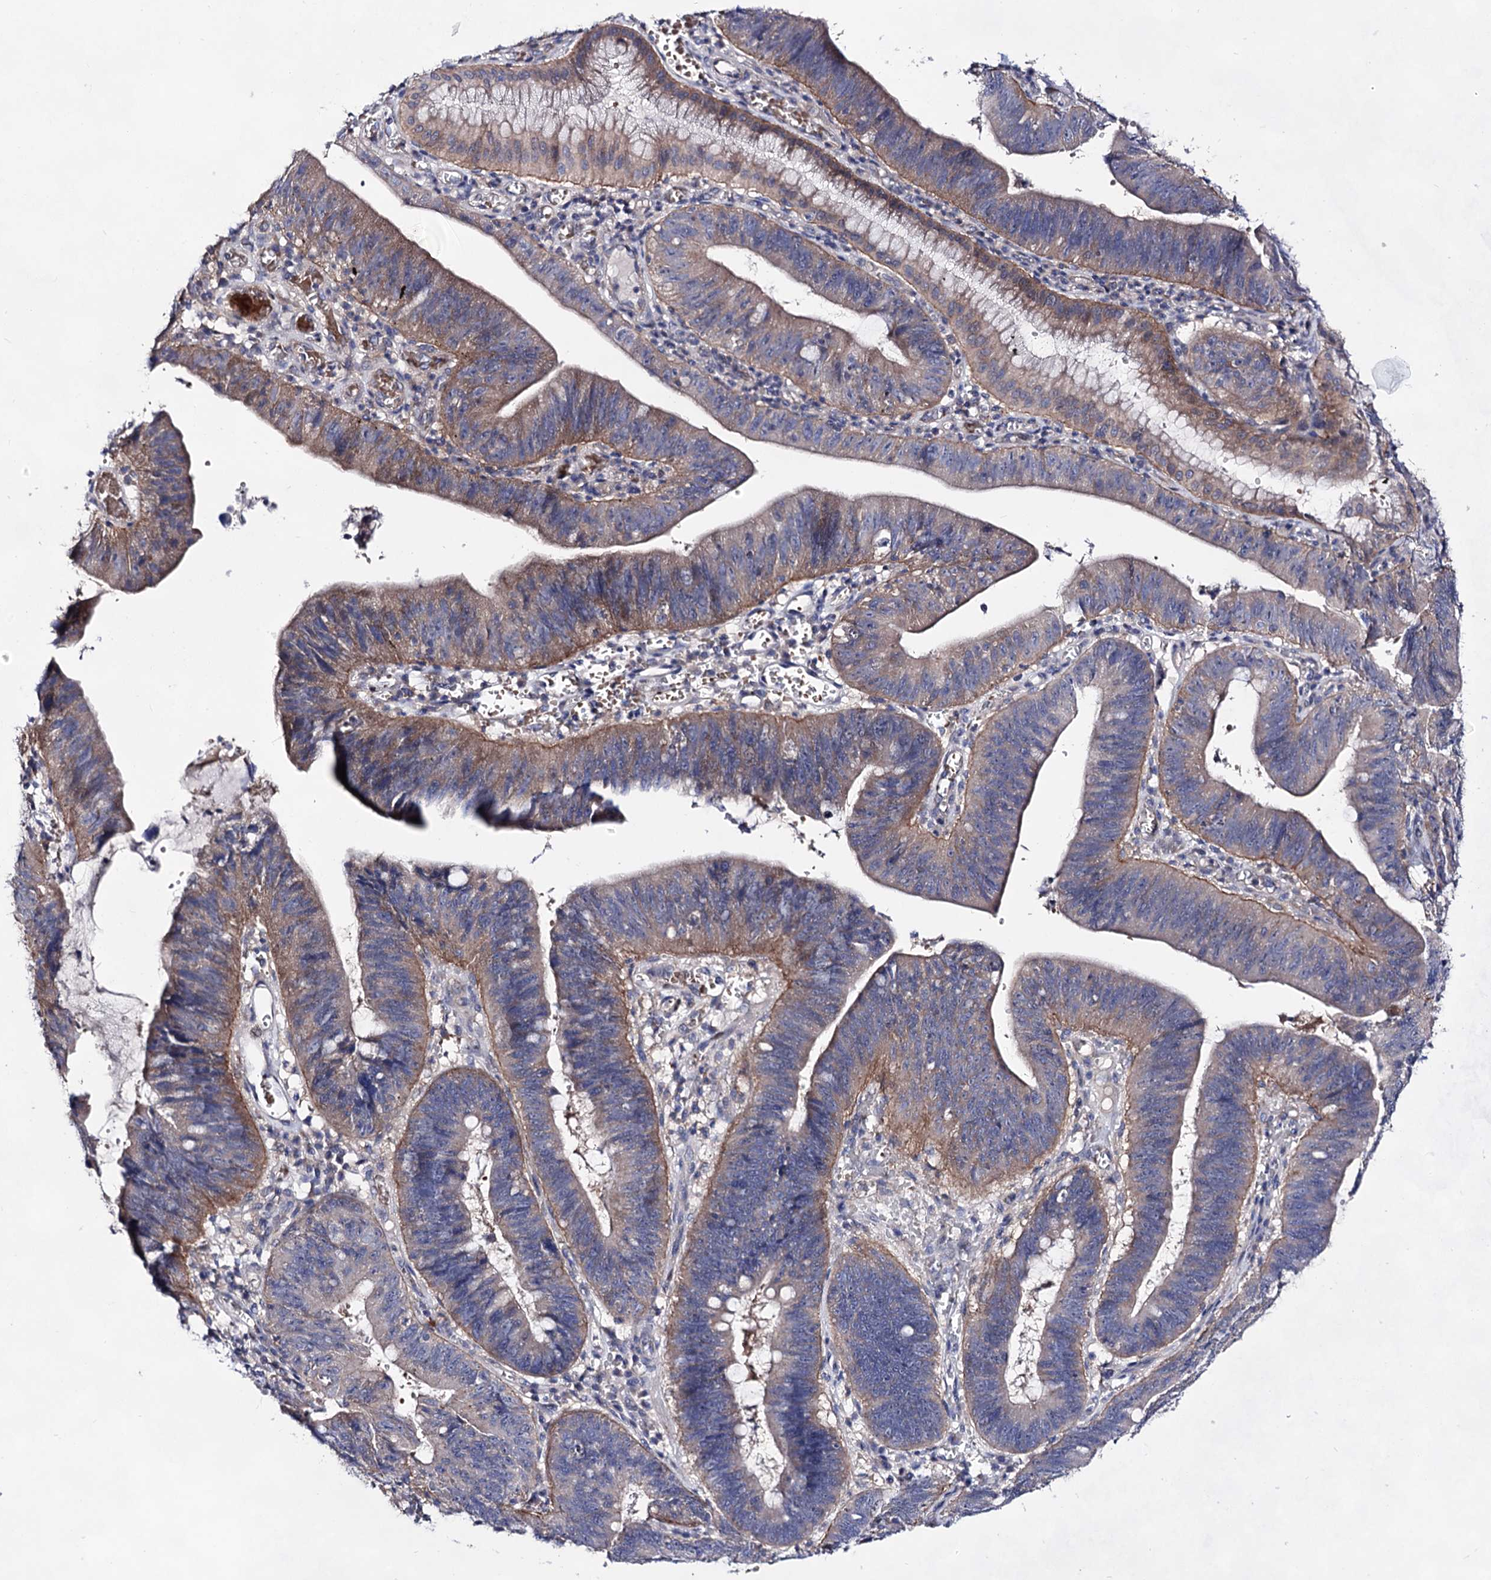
{"staining": {"intensity": "weak", "quantity": ">75%", "location": "cytoplasmic/membranous"}, "tissue": "stomach cancer", "cell_type": "Tumor cells", "image_type": "cancer", "snomed": [{"axis": "morphology", "description": "Adenocarcinoma, NOS"}, {"axis": "topography", "description": "Stomach"}], "caption": "Immunohistochemical staining of adenocarcinoma (stomach) shows low levels of weak cytoplasmic/membranous expression in about >75% of tumor cells.", "gene": "PLIN1", "patient": {"sex": "male", "age": 59}}